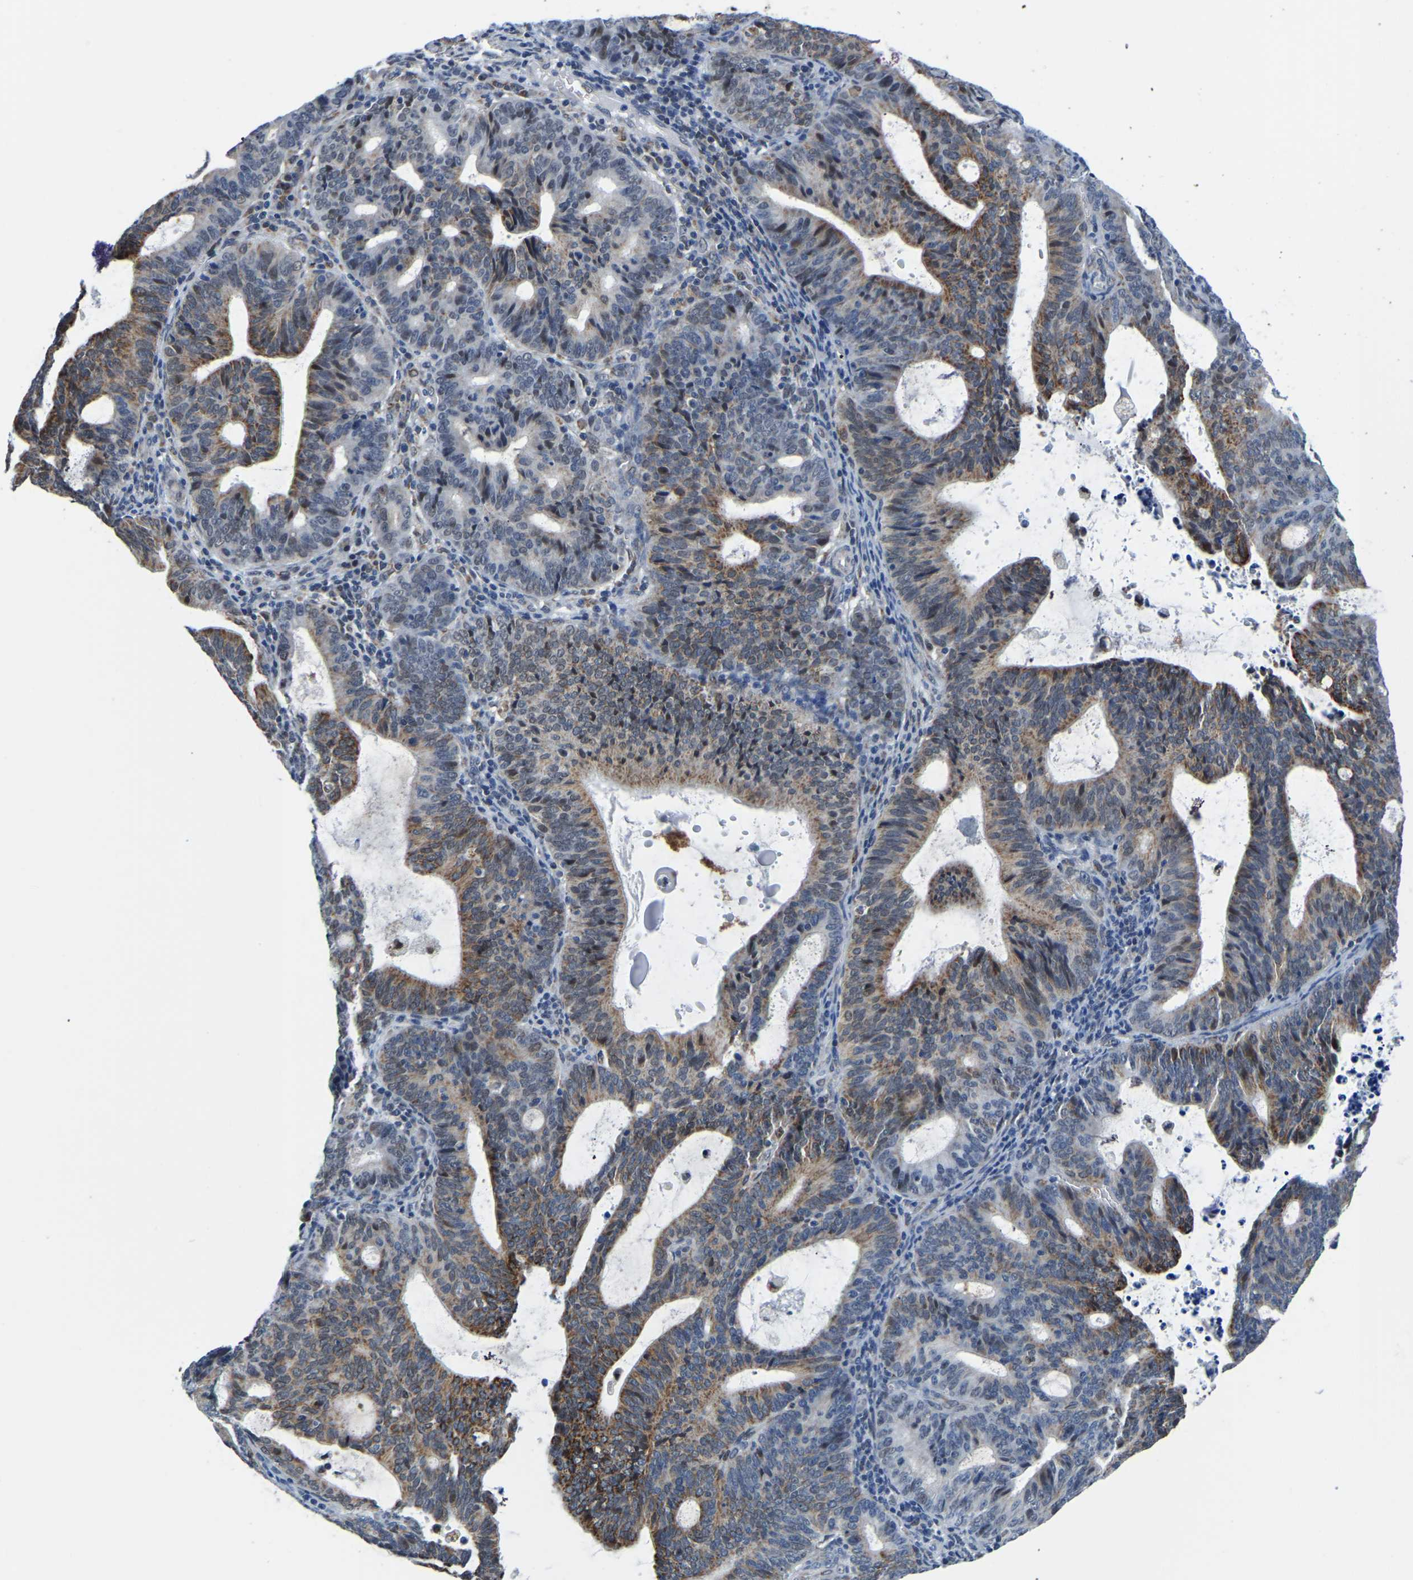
{"staining": {"intensity": "moderate", "quantity": ">75%", "location": "cytoplasmic/membranous,nuclear"}, "tissue": "endometrial cancer", "cell_type": "Tumor cells", "image_type": "cancer", "snomed": [{"axis": "morphology", "description": "Adenocarcinoma, NOS"}, {"axis": "topography", "description": "Uterus"}], "caption": "A brown stain labels moderate cytoplasmic/membranous and nuclear staining of a protein in human endometrial cancer tumor cells.", "gene": "BNIP3L", "patient": {"sex": "female", "age": 83}}